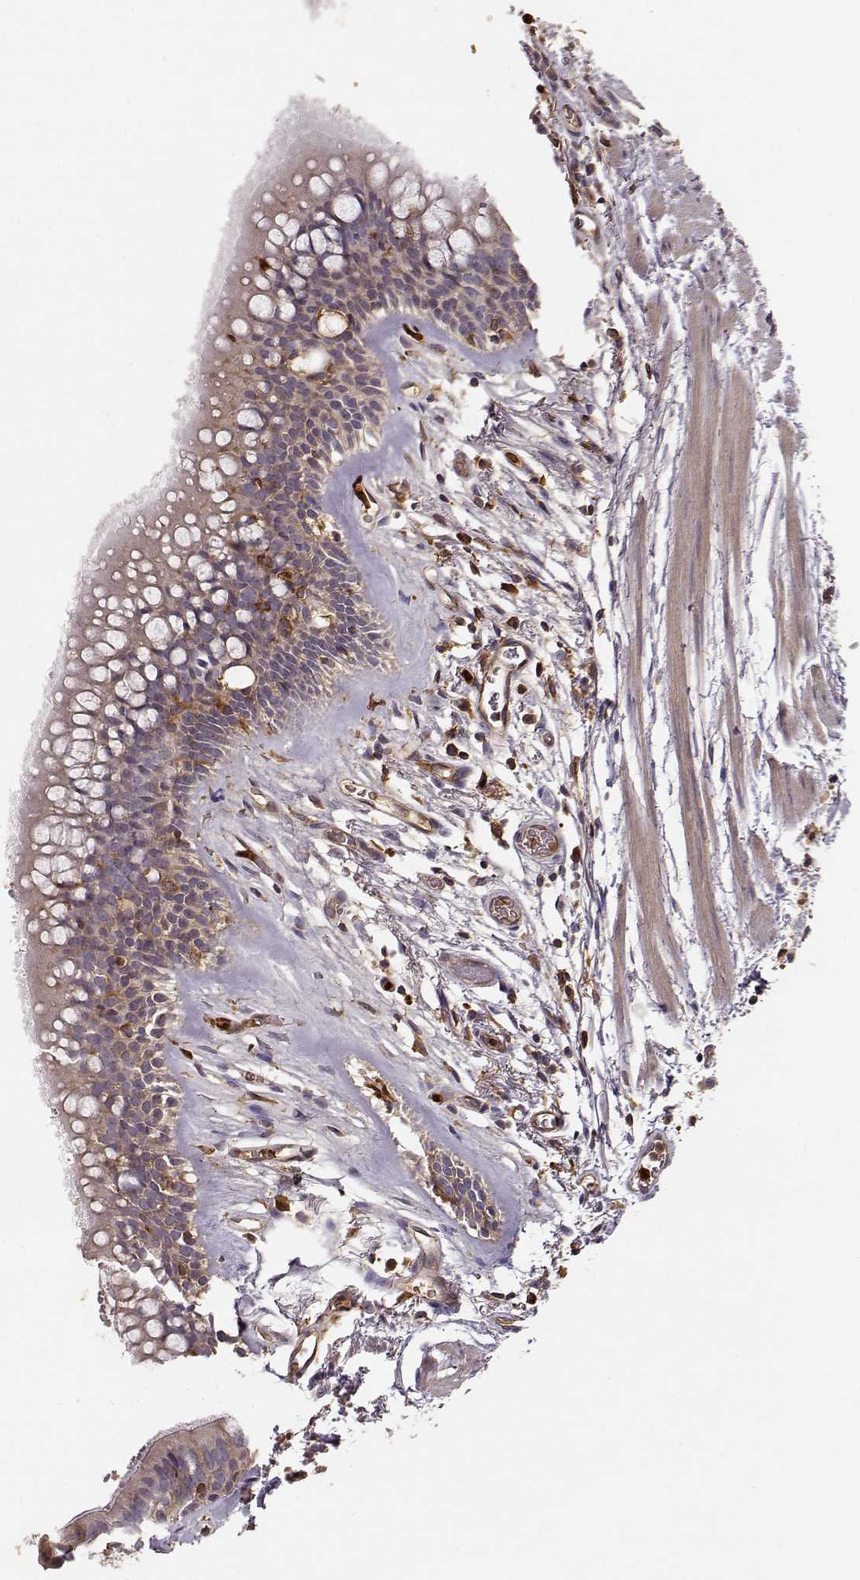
{"staining": {"intensity": "negative", "quantity": "none", "location": "none"}, "tissue": "soft tissue", "cell_type": "Chondrocytes", "image_type": "normal", "snomed": [{"axis": "morphology", "description": "Normal tissue, NOS"}, {"axis": "topography", "description": "Bronchus"}, {"axis": "topography", "description": "Lung"}], "caption": "Human soft tissue stained for a protein using immunohistochemistry exhibits no positivity in chondrocytes.", "gene": "ARHGEF2", "patient": {"sex": "female", "age": 57}}